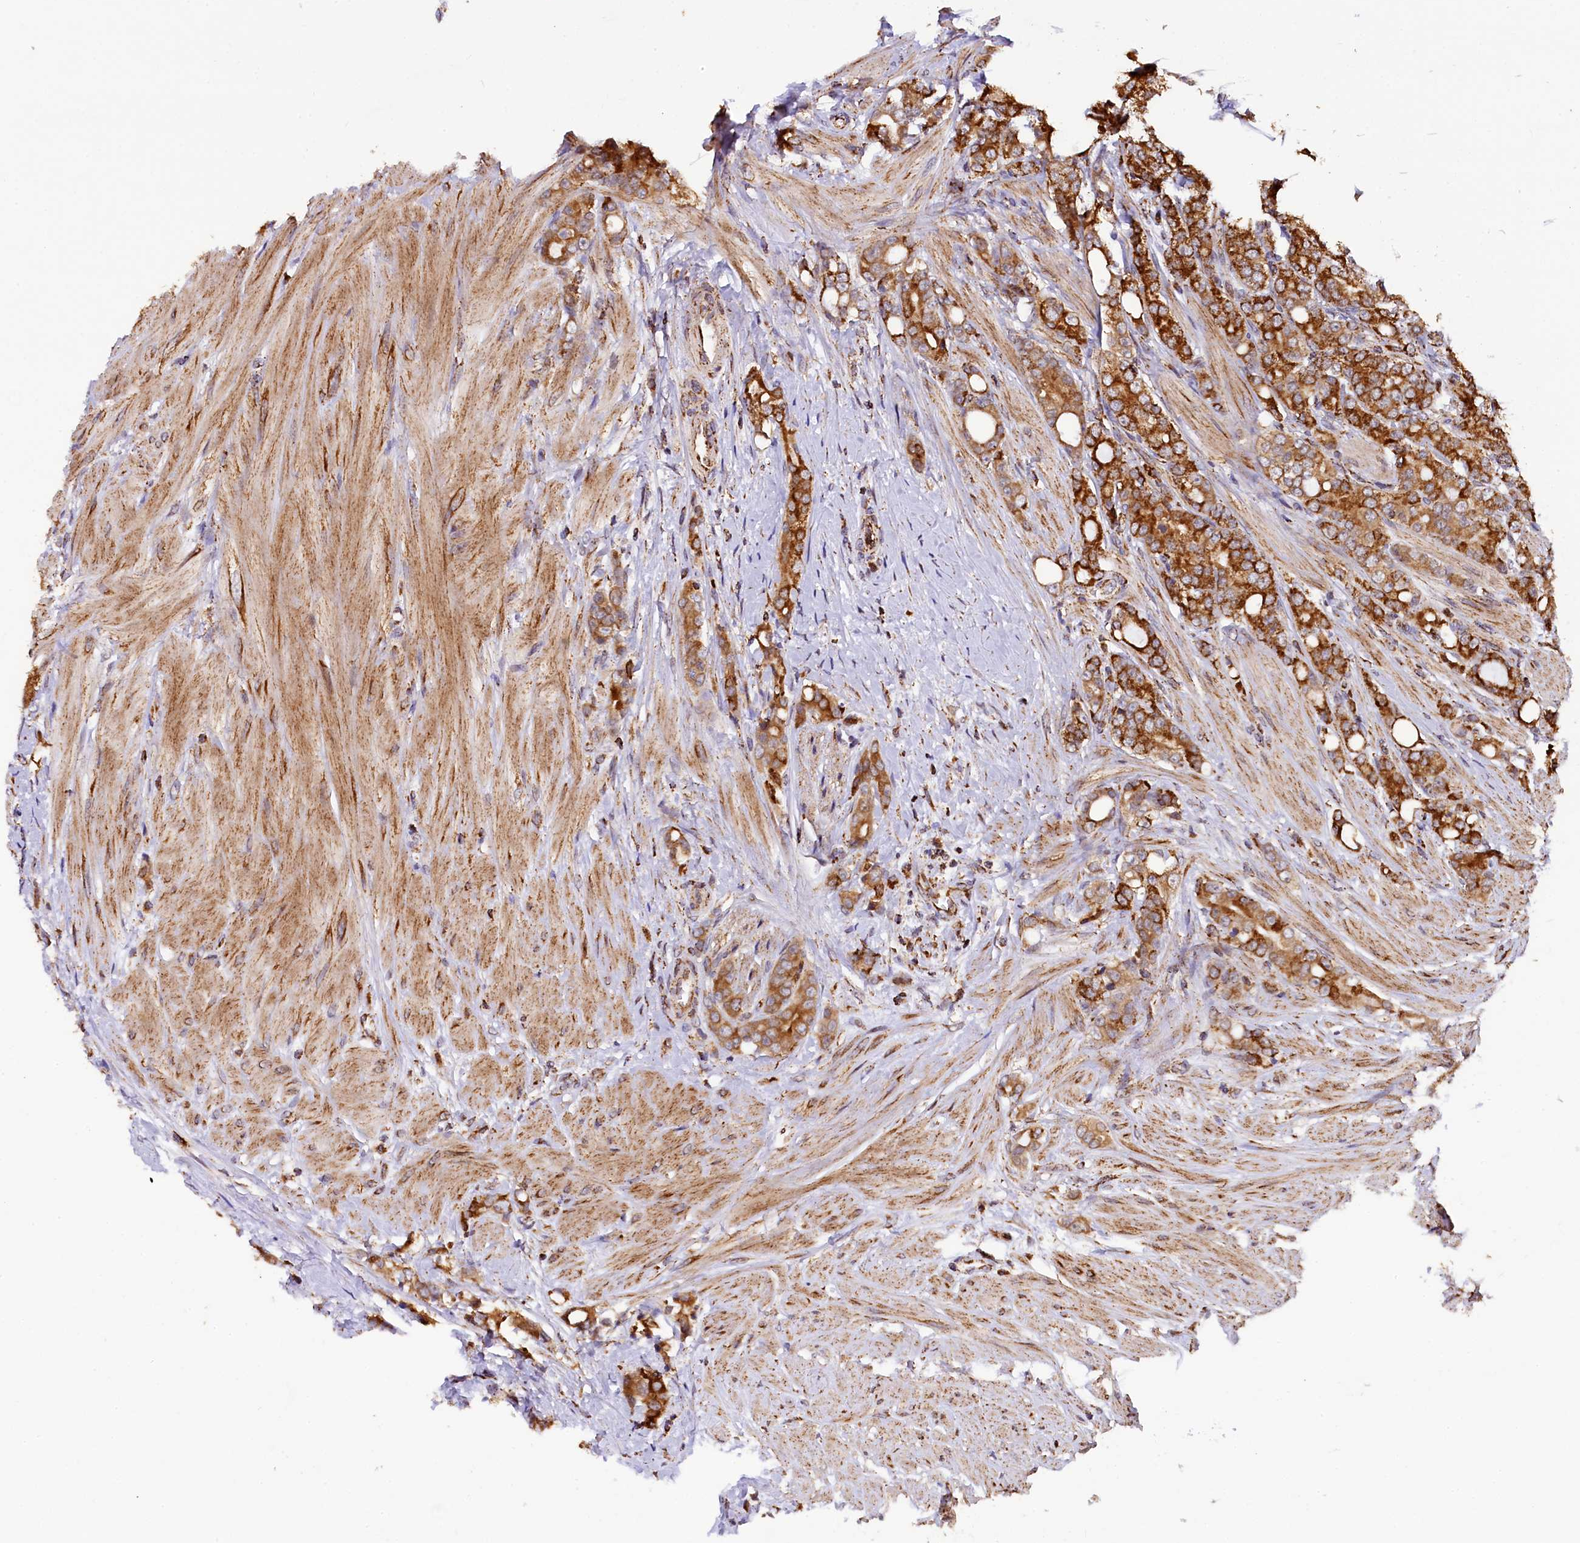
{"staining": {"intensity": "strong", "quantity": ">75%", "location": "cytoplasmic/membranous"}, "tissue": "prostate cancer", "cell_type": "Tumor cells", "image_type": "cancer", "snomed": [{"axis": "morphology", "description": "Adenocarcinoma, High grade"}, {"axis": "topography", "description": "Prostate"}], "caption": "A high-resolution photomicrograph shows immunohistochemistry (IHC) staining of prostate high-grade adenocarcinoma, which exhibits strong cytoplasmic/membranous staining in about >75% of tumor cells. The staining is performed using DAB (3,3'-diaminobenzidine) brown chromogen to label protein expression. The nuclei are counter-stained blue using hematoxylin.", "gene": "KLC2", "patient": {"sex": "male", "age": 62}}